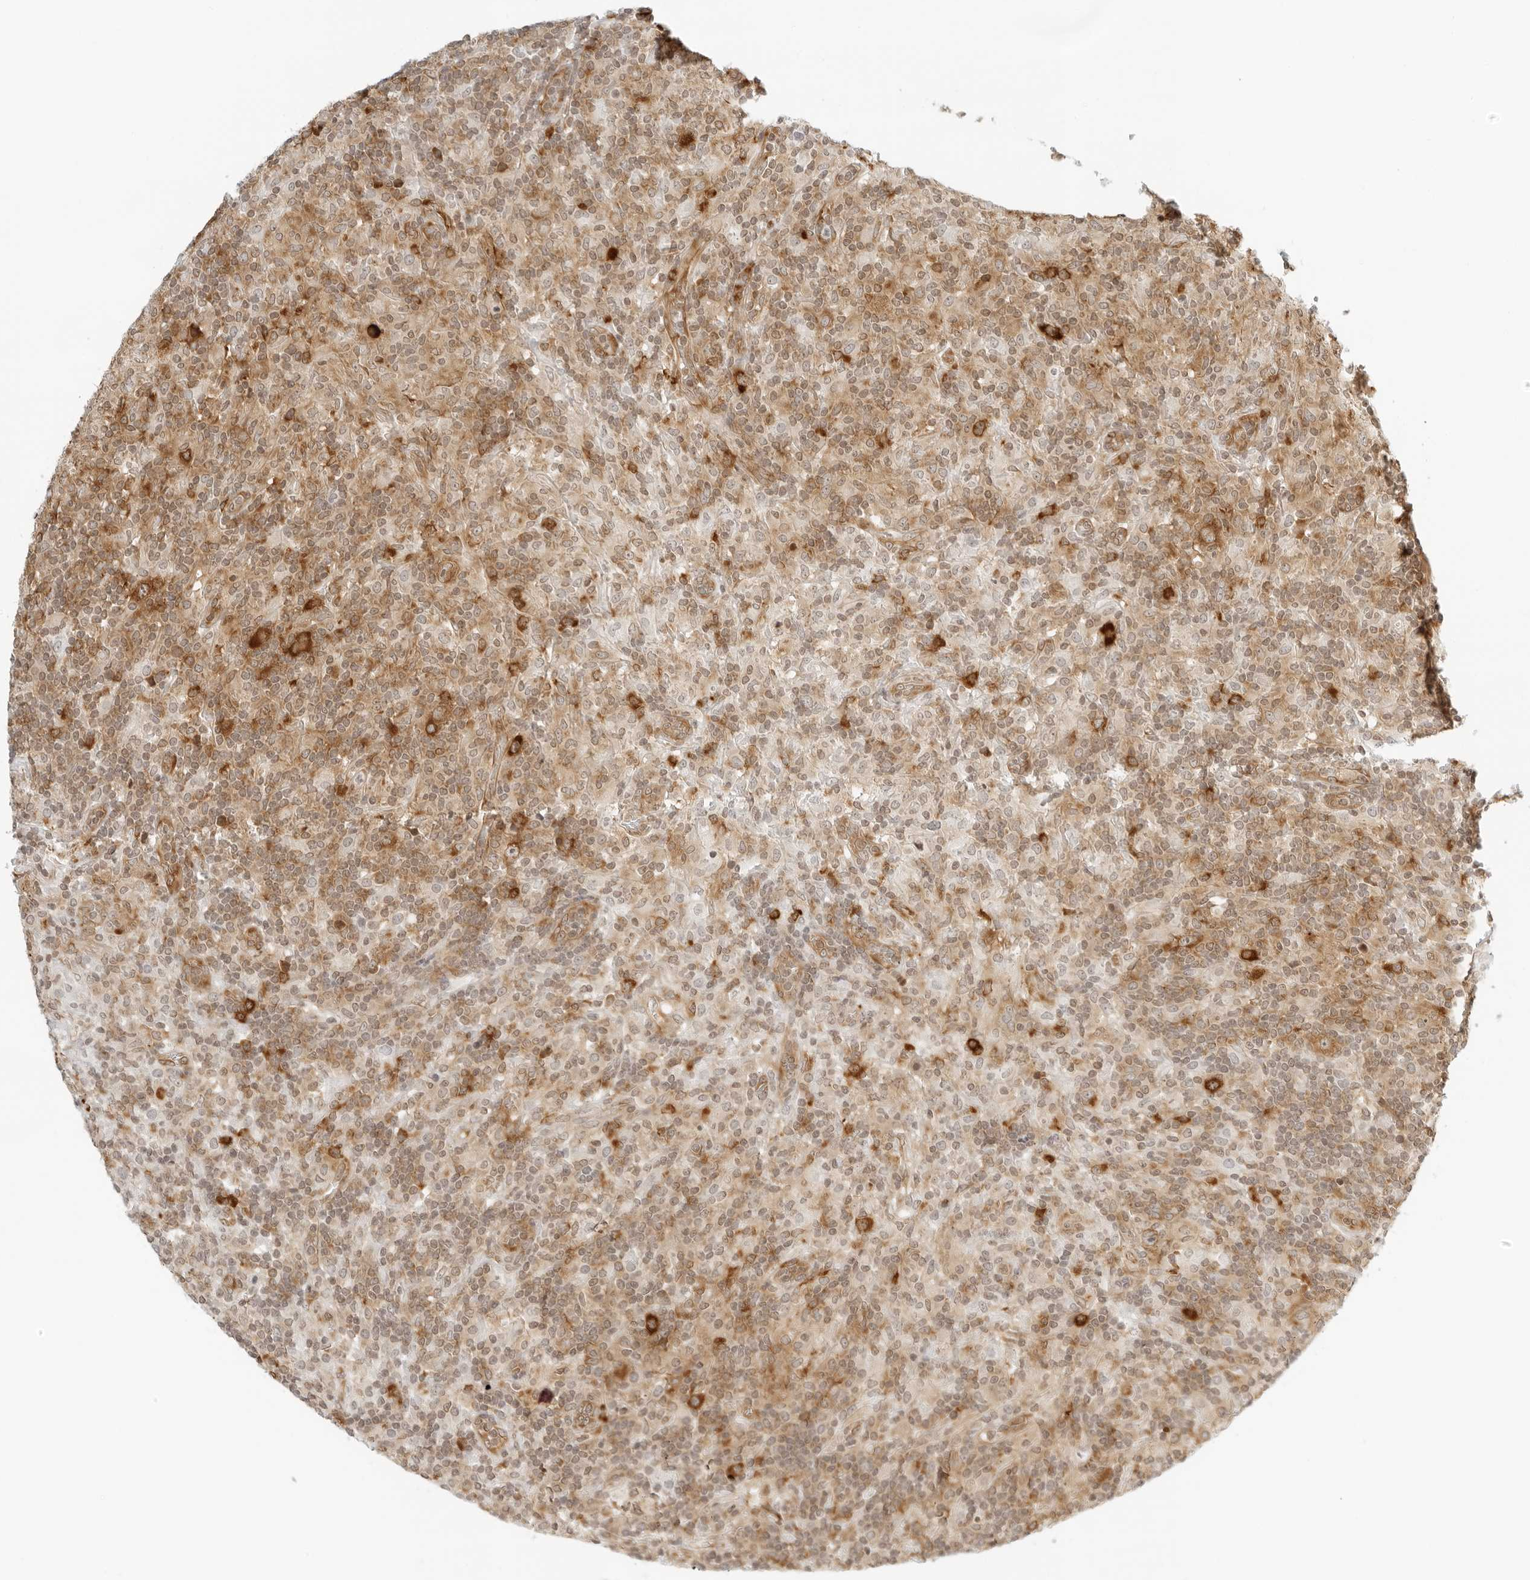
{"staining": {"intensity": "strong", "quantity": ">75%", "location": "cytoplasmic/membranous"}, "tissue": "lymphoma", "cell_type": "Tumor cells", "image_type": "cancer", "snomed": [{"axis": "morphology", "description": "Hodgkin's disease, NOS"}, {"axis": "topography", "description": "Lymph node"}], "caption": "High-magnification brightfield microscopy of Hodgkin's disease stained with DAB (brown) and counterstained with hematoxylin (blue). tumor cells exhibit strong cytoplasmic/membranous expression is appreciated in approximately>75% of cells. (Stains: DAB (3,3'-diaminobenzidine) in brown, nuclei in blue, Microscopy: brightfield microscopy at high magnification).", "gene": "EIF4G1", "patient": {"sex": "male", "age": 70}}